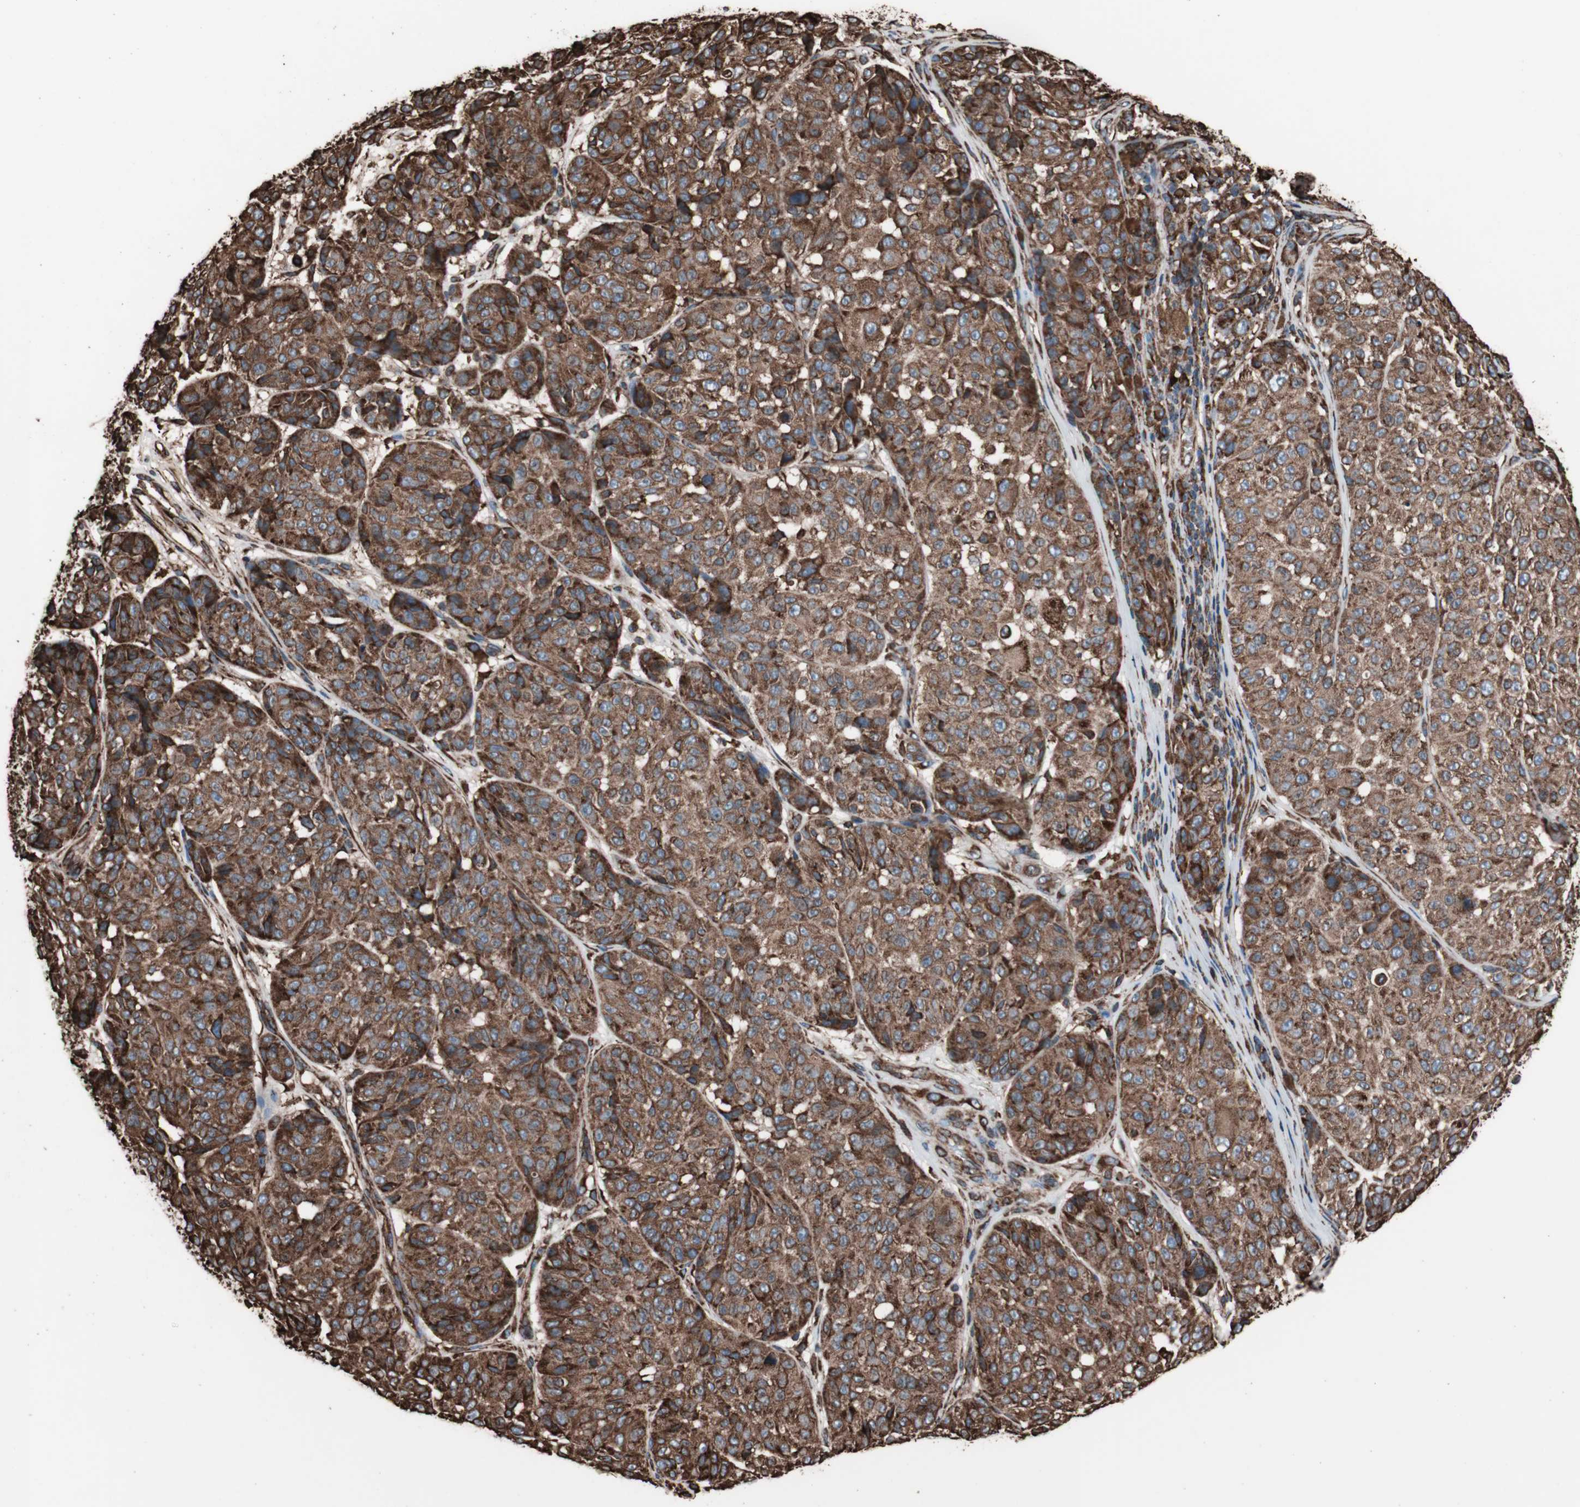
{"staining": {"intensity": "strong", "quantity": ">75%", "location": "cytoplasmic/membranous"}, "tissue": "melanoma", "cell_type": "Tumor cells", "image_type": "cancer", "snomed": [{"axis": "morphology", "description": "Malignant melanoma, NOS"}, {"axis": "topography", "description": "Skin"}], "caption": "An immunohistochemistry (IHC) histopathology image of tumor tissue is shown. Protein staining in brown highlights strong cytoplasmic/membranous positivity in malignant melanoma within tumor cells.", "gene": "HSP90B1", "patient": {"sex": "female", "age": 46}}